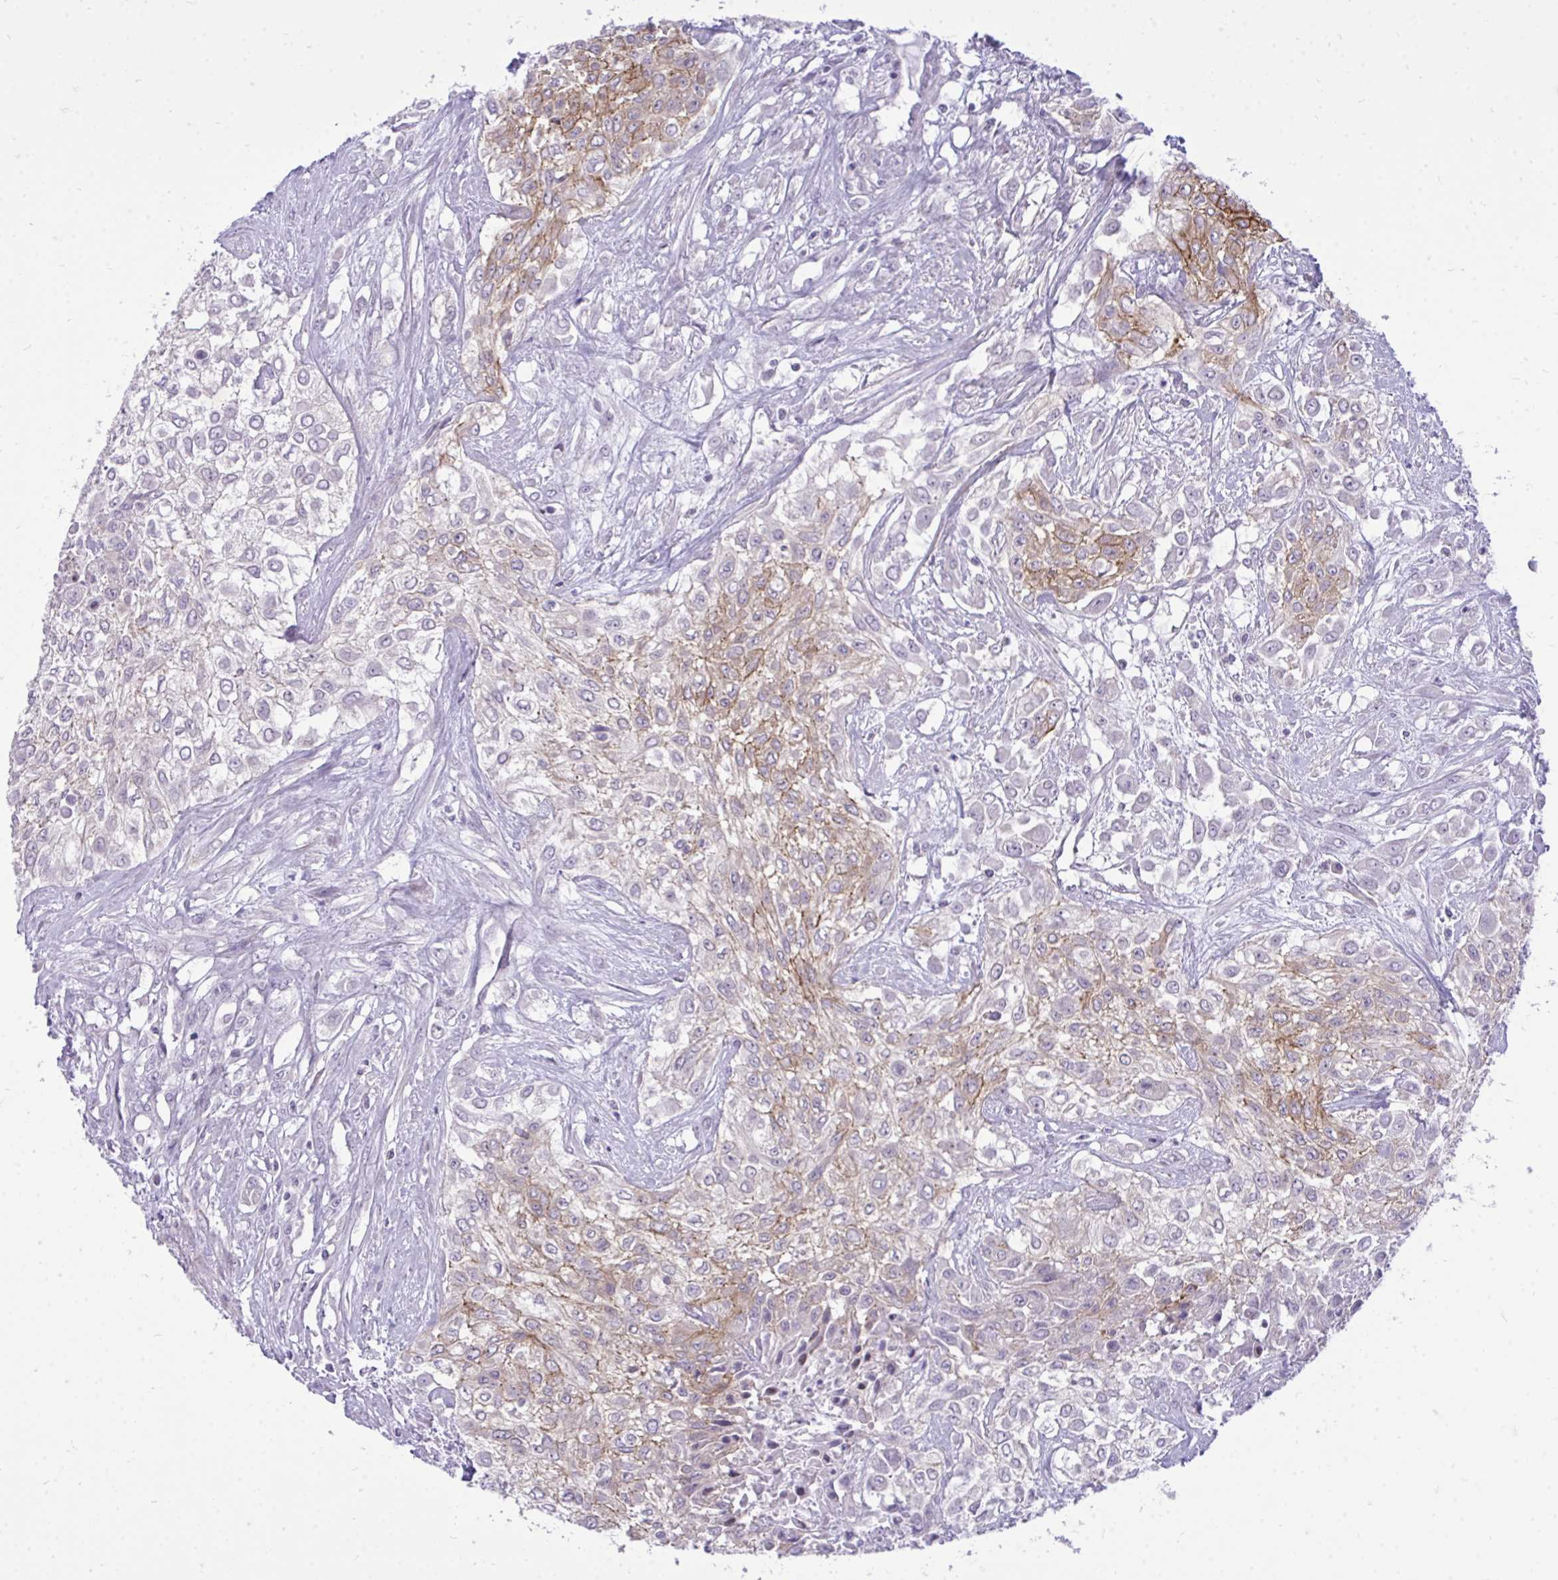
{"staining": {"intensity": "moderate", "quantity": "<25%", "location": "cytoplasmic/membranous"}, "tissue": "urothelial cancer", "cell_type": "Tumor cells", "image_type": "cancer", "snomed": [{"axis": "morphology", "description": "Urothelial carcinoma, High grade"}, {"axis": "topography", "description": "Urinary bladder"}], "caption": "Immunohistochemical staining of urothelial cancer reveals low levels of moderate cytoplasmic/membranous protein positivity in about <25% of tumor cells.", "gene": "SPTBN2", "patient": {"sex": "male", "age": 67}}